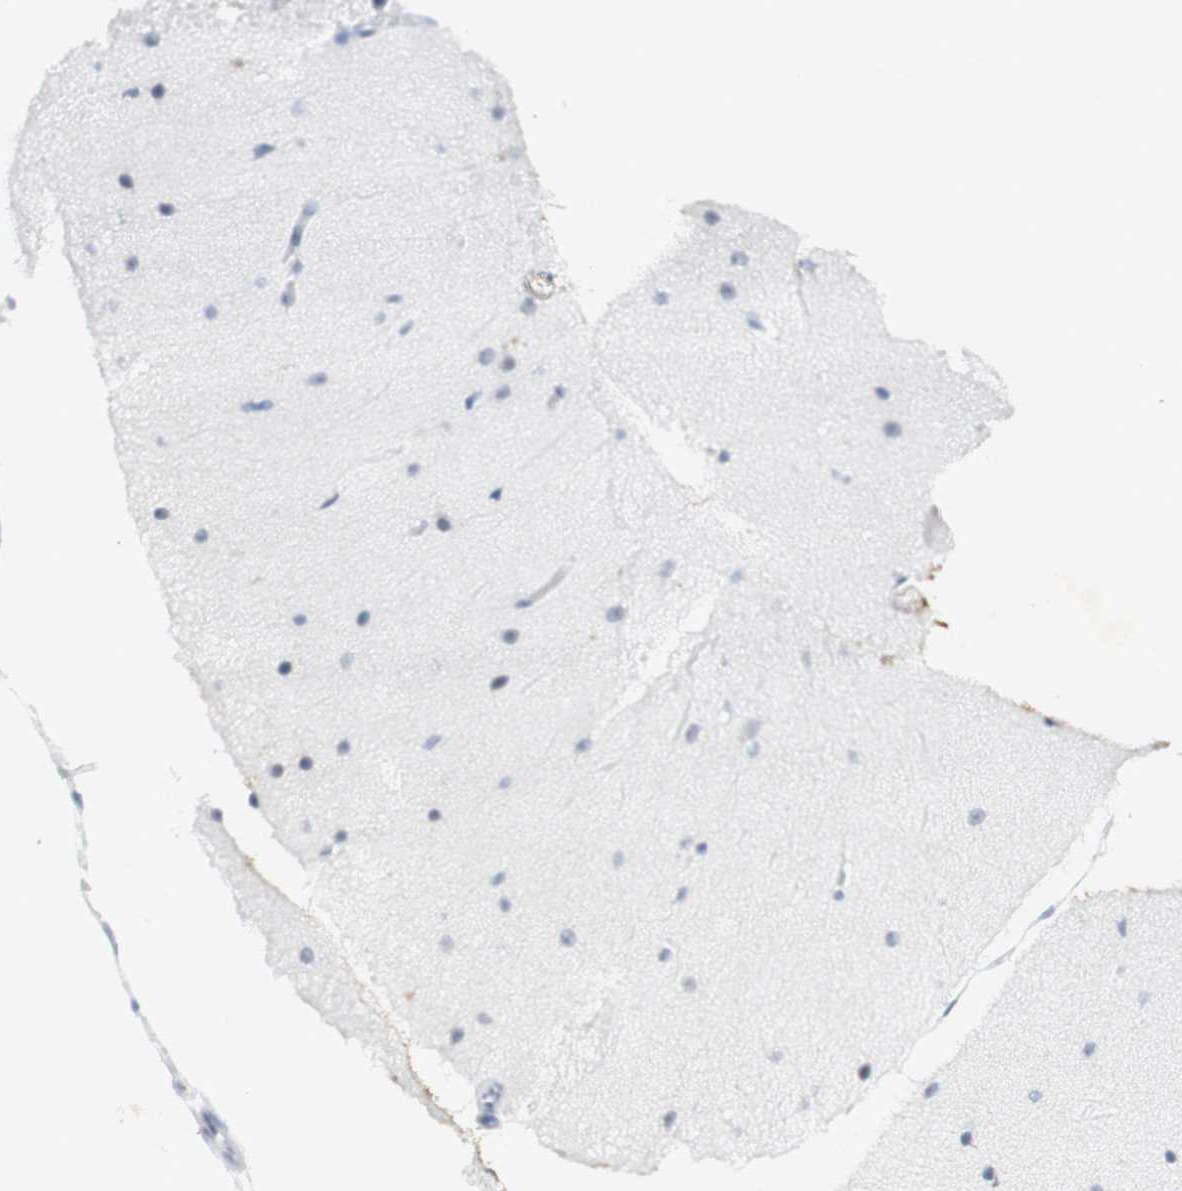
{"staining": {"intensity": "negative", "quantity": "none", "location": "none"}, "tissue": "cerebellum", "cell_type": "Cells in granular layer", "image_type": "normal", "snomed": [{"axis": "morphology", "description": "Normal tissue, NOS"}, {"axis": "topography", "description": "Cerebellum"}], "caption": "DAB (3,3'-diaminobenzidine) immunohistochemical staining of benign cerebellum demonstrates no significant positivity in cells in granular layer. (Brightfield microscopy of DAB (3,3'-diaminobenzidine) IHC at high magnification).", "gene": "IRF1", "patient": {"sex": "female", "age": 54}}